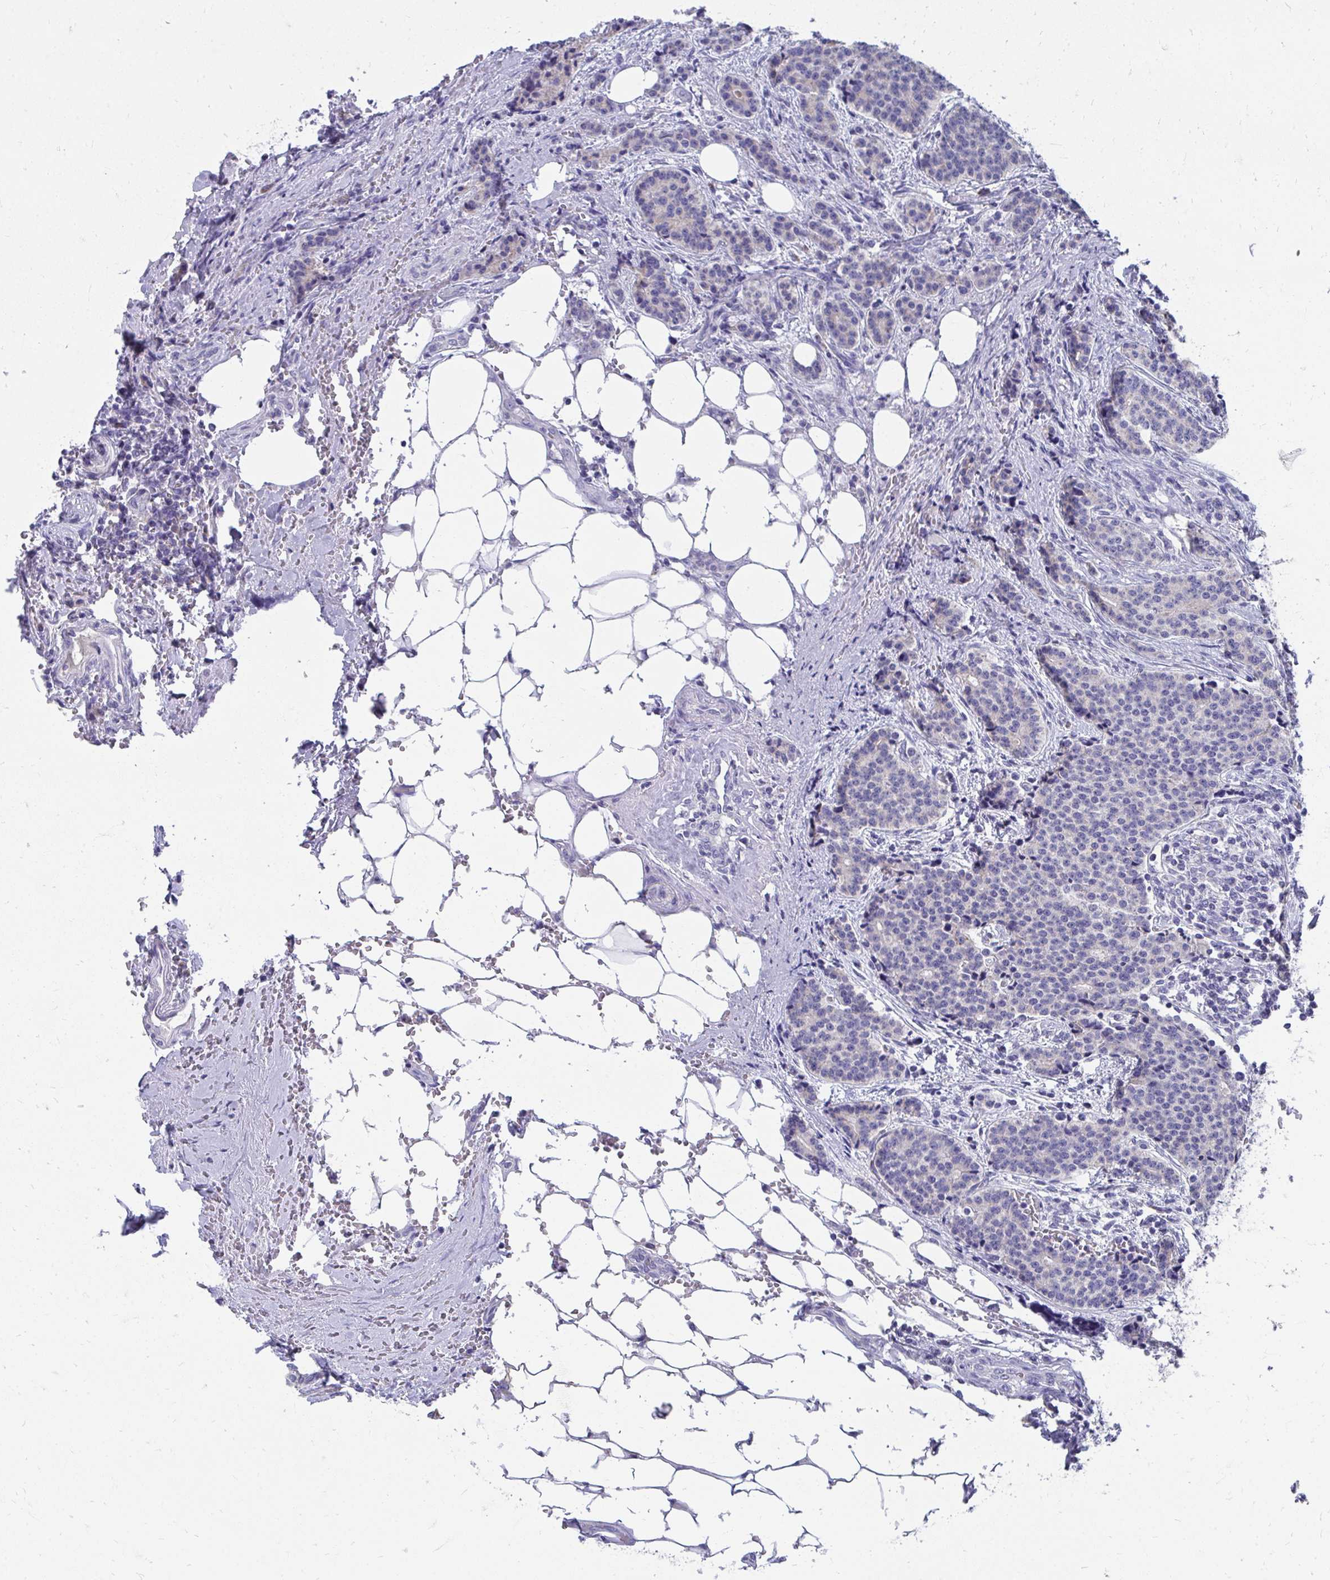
{"staining": {"intensity": "negative", "quantity": "none", "location": "none"}, "tissue": "carcinoid", "cell_type": "Tumor cells", "image_type": "cancer", "snomed": [{"axis": "morphology", "description": "Carcinoid, malignant, NOS"}, {"axis": "topography", "description": "Small intestine"}], "caption": "Immunohistochemical staining of carcinoid (malignant) displays no significant staining in tumor cells. (DAB (3,3'-diaminobenzidine) IHC, high magnification).", "gene": "TMPRSS2", "patient": {"sex": "female", "age": 73}}